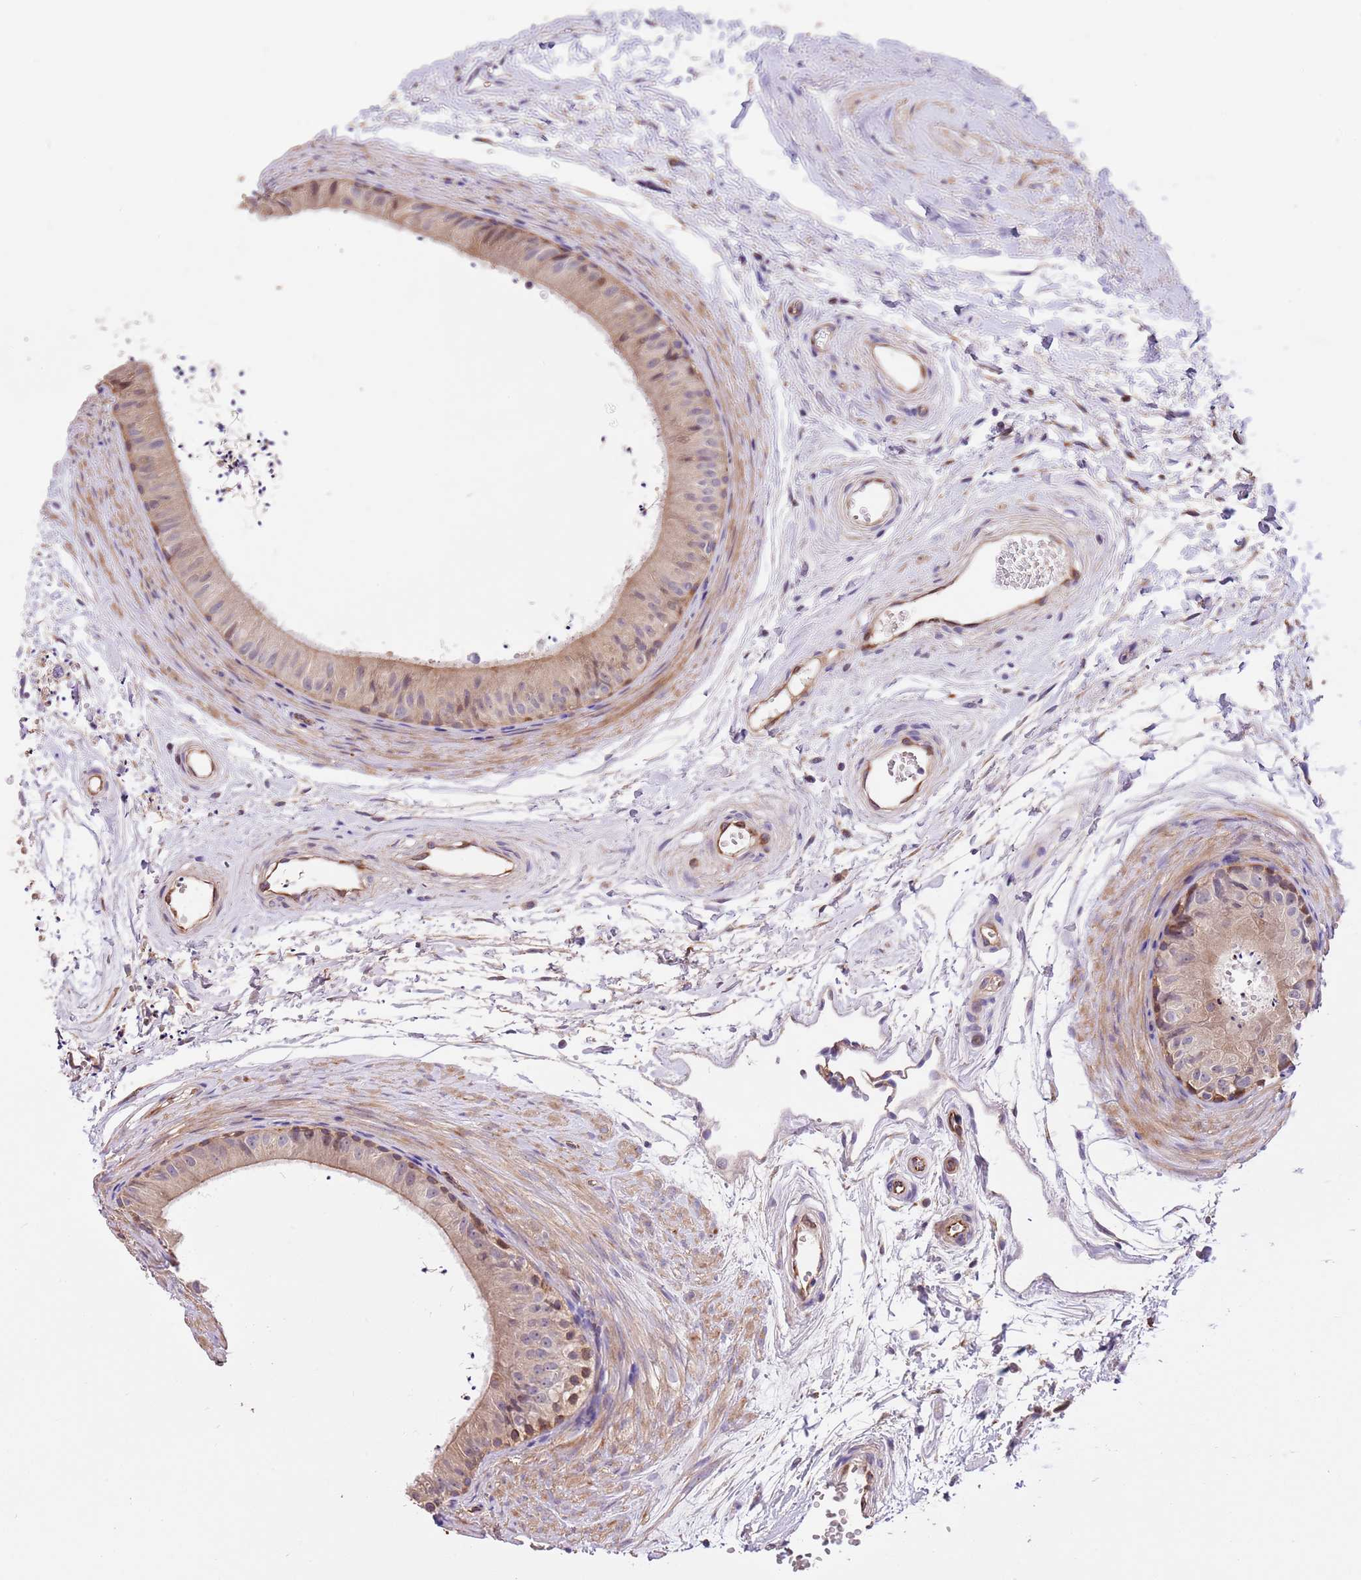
{"staining": {"intensity": "weak", "quantity": "25%-75%", "location": "cytoplasmic/membranous"}, "tissue": "epididymis", "cell_type": "Glandular cells", "image_type": "normal", "snomed": [{"axis": "morphology", "description": "Normal tissue, NOS"}, {"axis": "topography", "description": "Epididymis"}], "caption": "Immunohistochemistry (IHC) of unremarkable epididymis displays low levels of weak cytoplasmic/membranous positivity in about 25%-75% of glandular cells. The protein is stained brown, and the nuclei are stained in blue (DAB (3,3'-diaminobenzidine) IHC with brightfield microscopy, high magnification).", "gene": "FAM89B", "patient": {"sex": "male", "age": 56}}